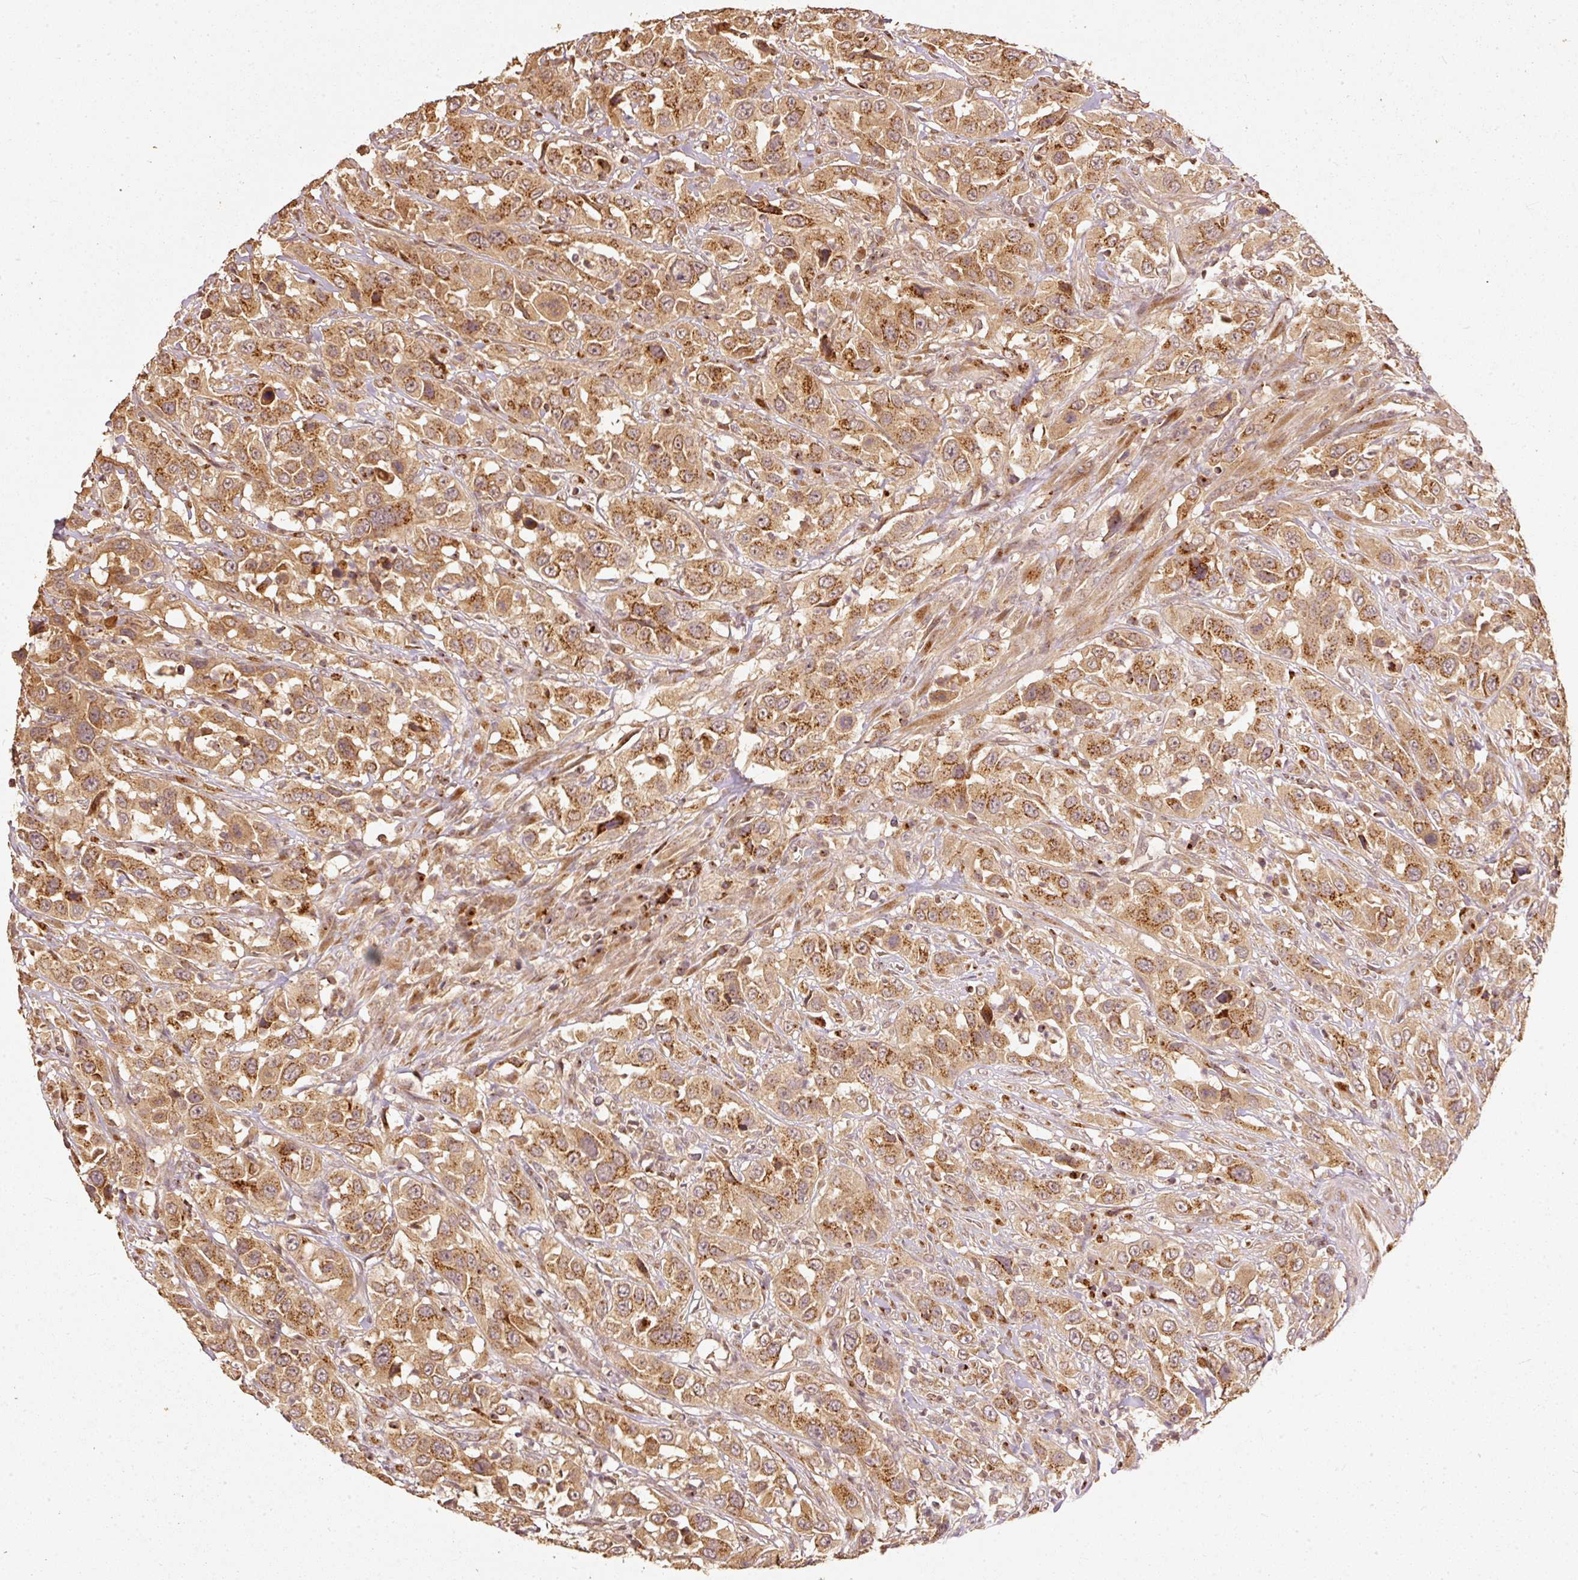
{"staining": {"intensity": "moderate", "quantity": ">75%", "location": "cytoplasmic/membranous"}, "tissue": "urothelial cancer", "cell_type": "Tumor cells", "image_type": "cancer", "snomed": [{"axis": "morphology", "description": "Urothelial carcinoma, High grade"}, {"axis": "topography", "description": "Urinary bladder"}], "caption": "About >75% of tumor cells in high-grade urothelial carcinoma demonstrate moderate cytoplasmic/membranous protein positivity as visualized by brown immunohistochemical staining.", "gene": "FUT8", "patient": {"sex": "male", "age": 61}}